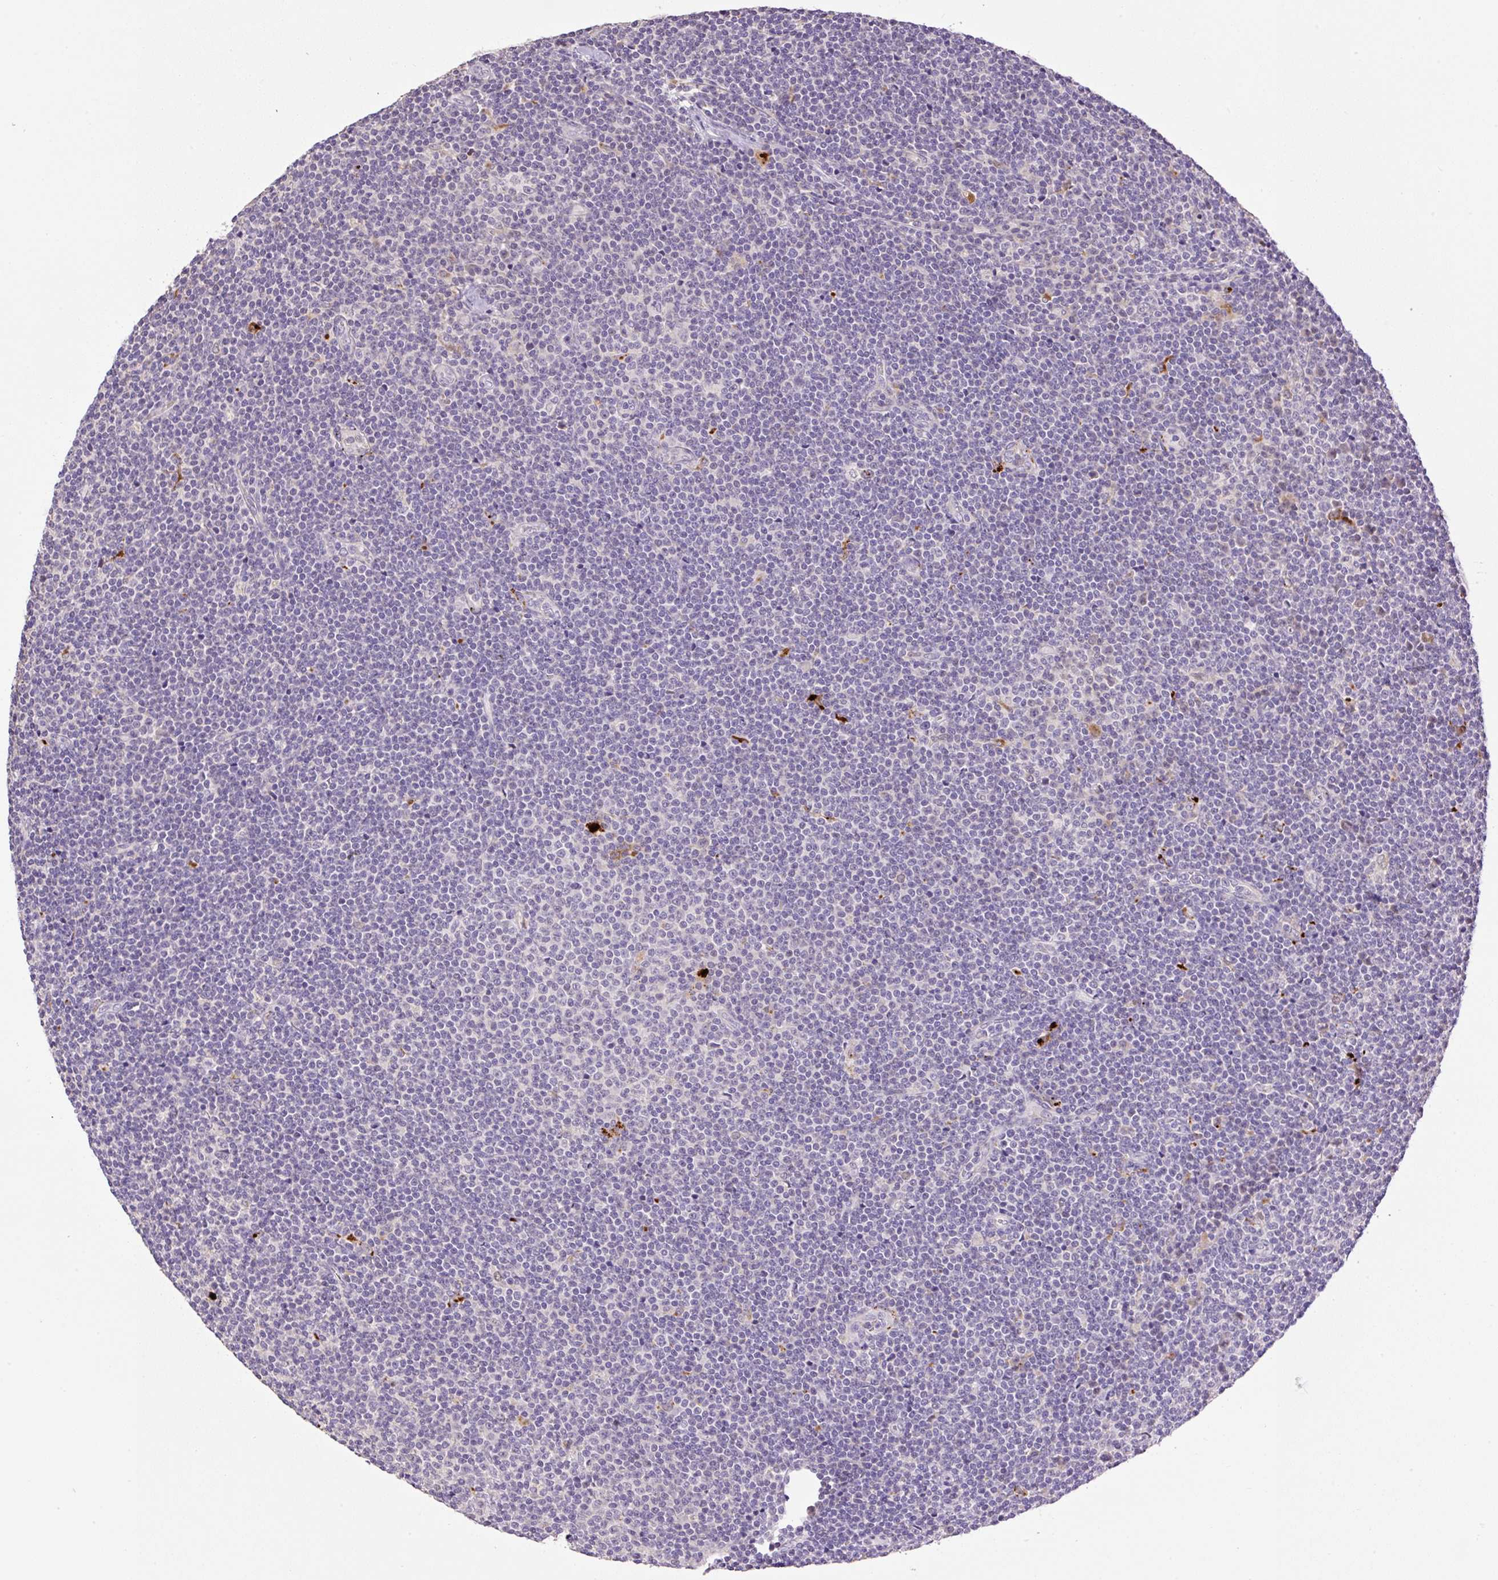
{"staining": {"intensity": "negative", "quantity": "none", "location": "none"}, "tissue": "lymphoma", "cell_type": "Tumor cells", "image_type": "cancer", "snomed": [{"axis": "morphology", "description": "Malignant lymphoma, non-Hodgkin's type, Low grade"}, {"axis": "topography", "description": "Lymph node"}], "caption": "Micrograph shows no significant protein expression in tumor cells of malignant lymphoma, non-Hodgkin's type (low-grade).", "gene": "HABP4", "patient": {"sex": "male", "age": 48}}